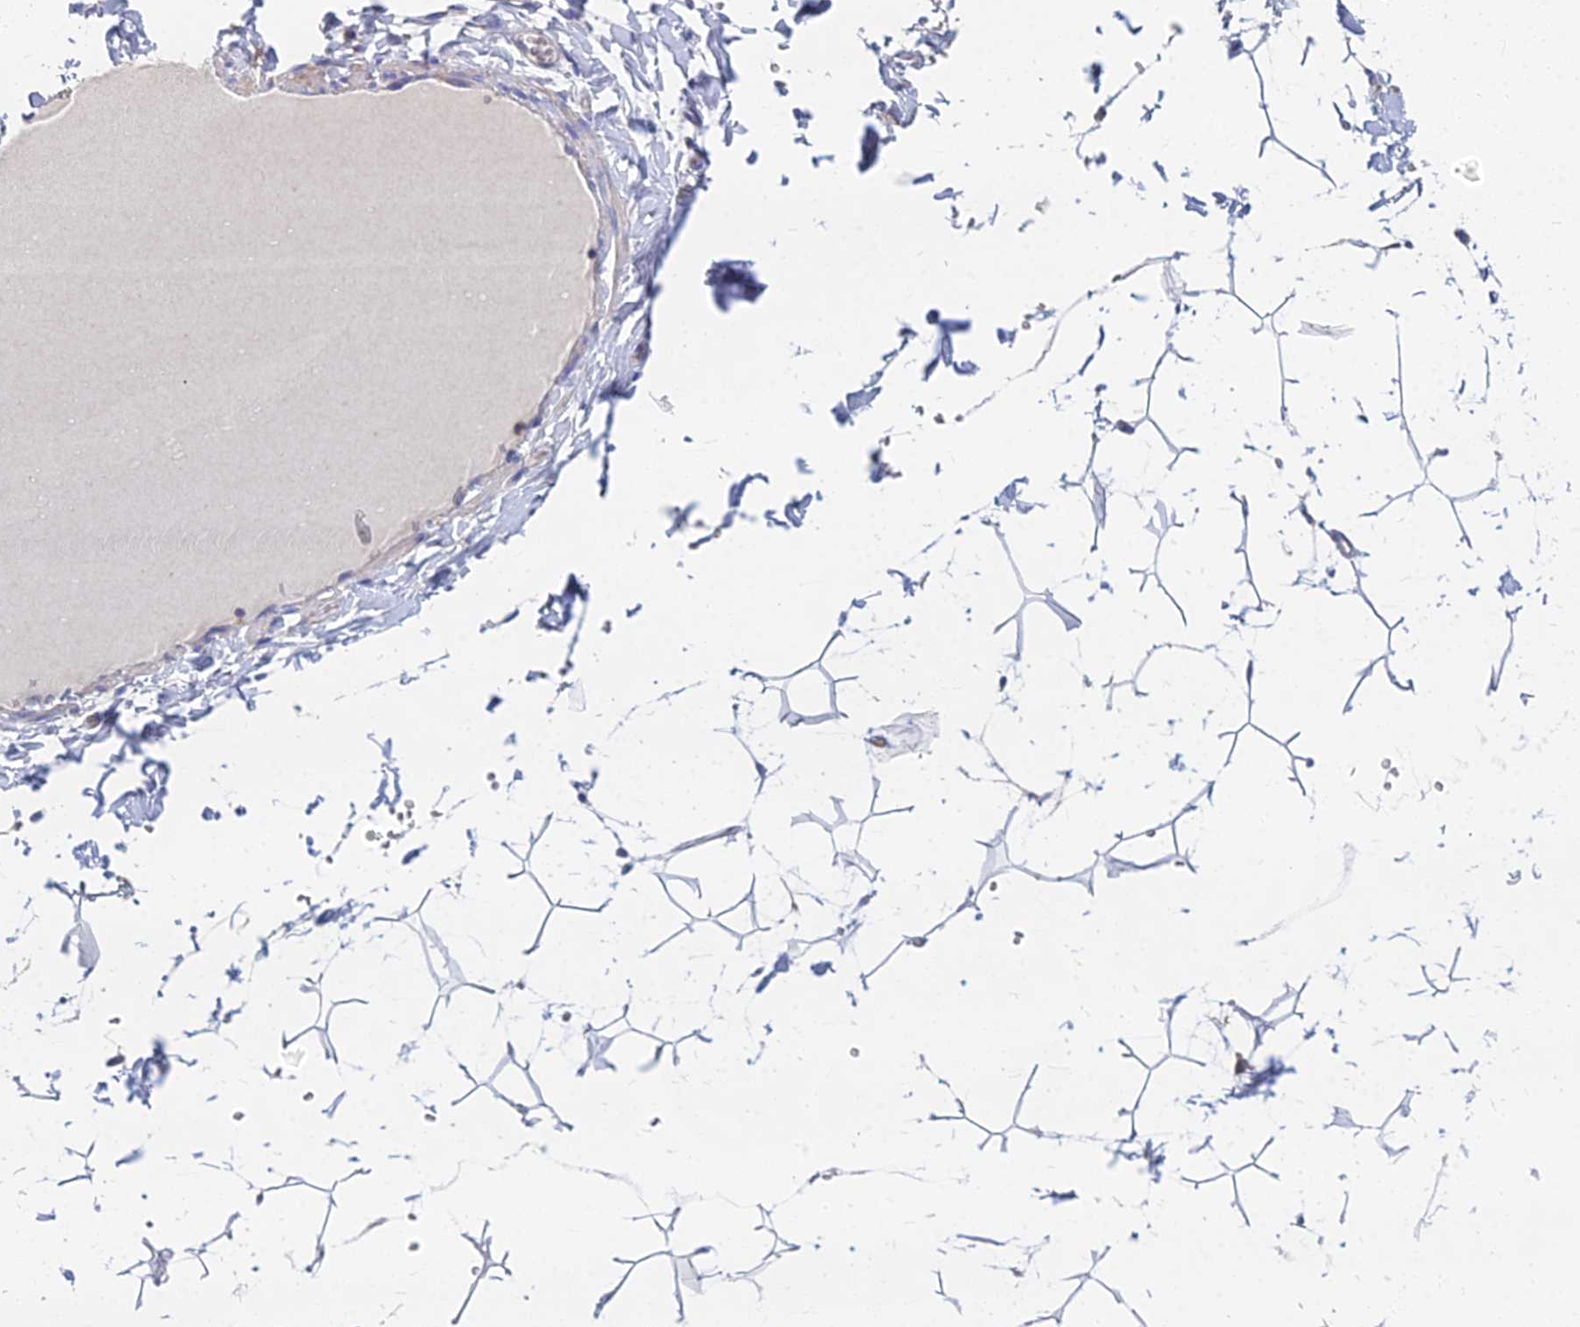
{"staining": {"intensity": "negative", "quantity": "none", "location": "none"}, "tissue": "adipose tissue", "cell_type": "Adipocytes", "image_type": "normal", "snomed": [{"axis": "morphology", "description": "Normal tissue, NOS"}, {"axis": "topography", "description": "Gallbladder"}, {"axis": "topography", "description": "Peripheral nerve tissue"}], "caption": "High magnification brightfield microscopy of benign adipose tissue stained with DAB (3,3'-diaminobenzidine) (brown) and counterstained with hematoxylin (blue): adipocytes show no significant expression. (DAB IHC visualized using brightfield microscopy, high magnification).", "gene": "FFAR3", "patient": {"sex": "male", "age": 38}}